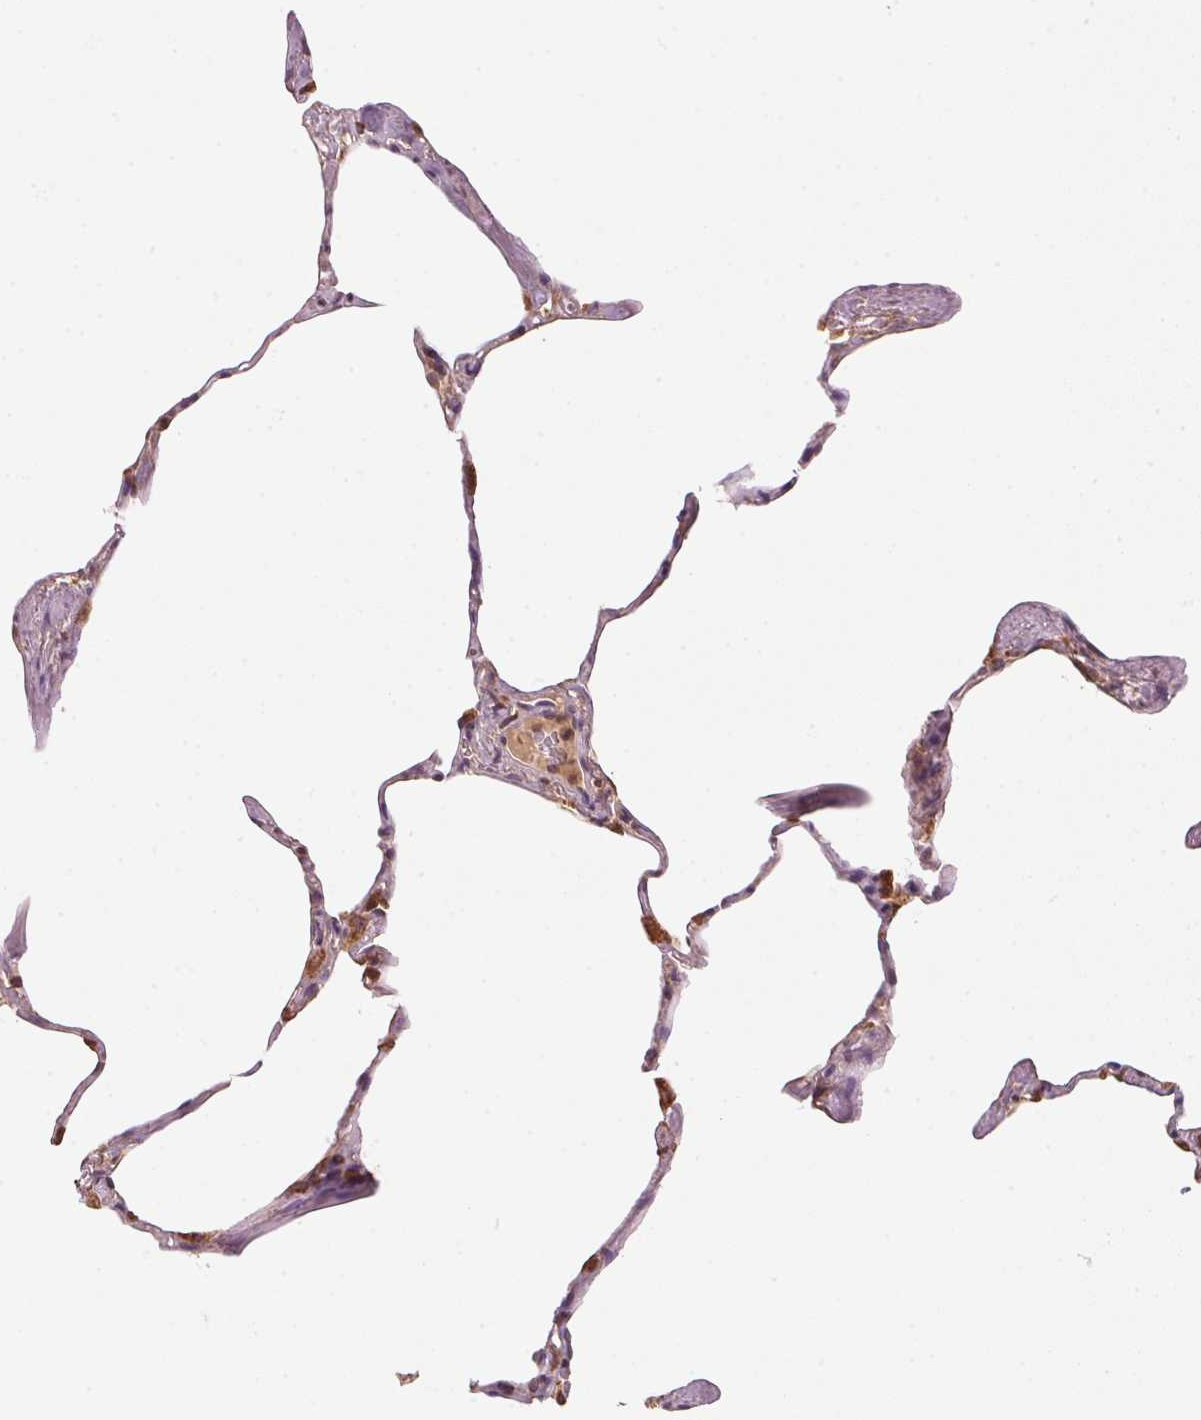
{"staining": {"intensity": "moderate", "quantity": "25%-75%", "location": "cytoplasmic/membranous"}, "tissue": "lung", "cell_type": "Alveolar cells", "image_type": "normal", "snomed": [{"axis": "morphology", "description": "Normal tissue, NOS"}, {"axis": "topography", "description": "Lung"}], "caption": "A brown stain shows moderate cytoplasmic/membranous expression of a protein in alveolar cells of unremarkable human lung.", "gene": "ARHGAP6", "patient": {"sex": "male", "age": 65}}